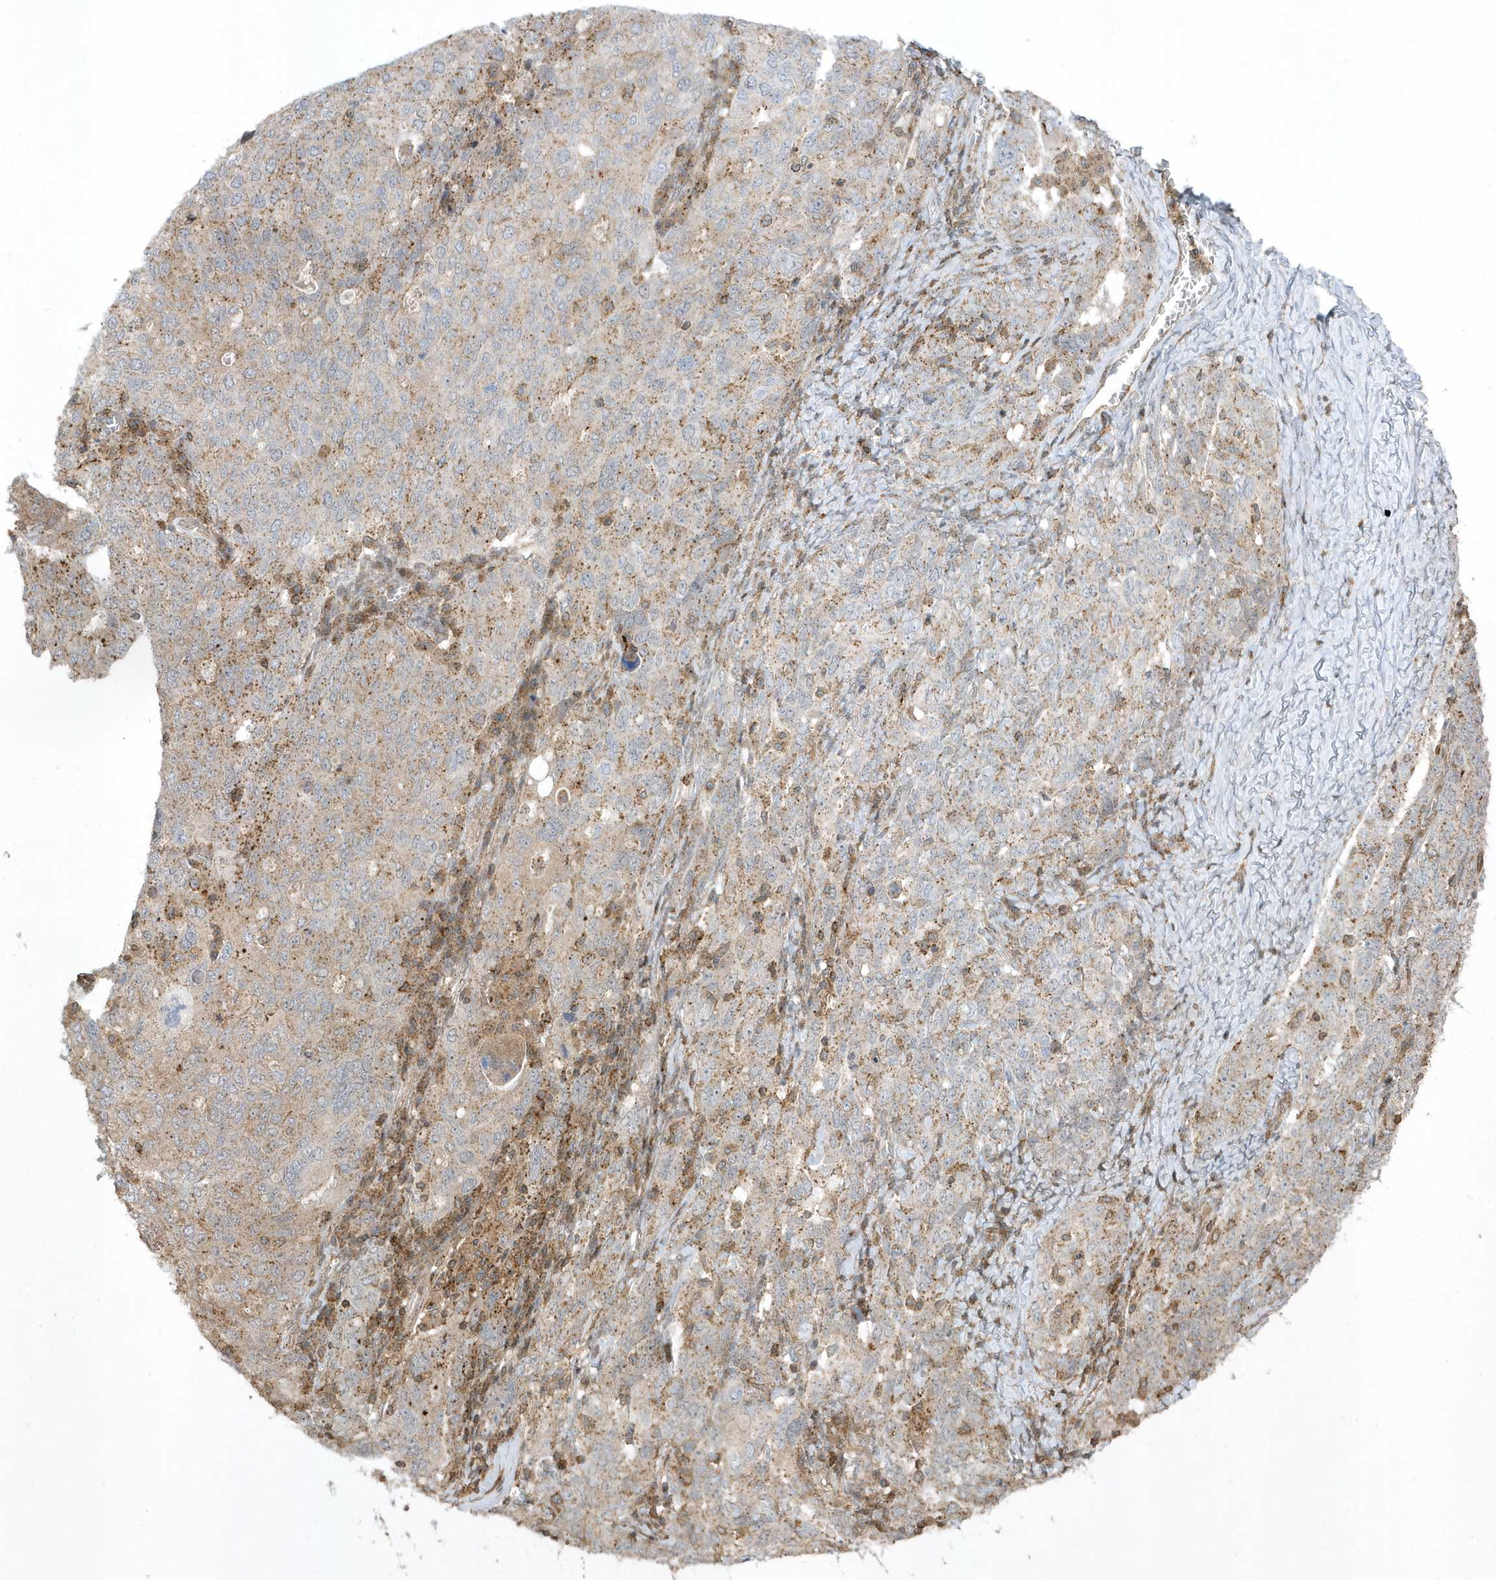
{"staining": {"intensity": "moderate", "quantity": "25%-75%", "location": "cytoplasmic/membranous"}, "tissue": "ovarian cancer", "cell_type": "Tumor cells", "image_type": "cancer", "snomed": [{"axis": "morphology", "description": "Carcinoma, endometroid"}, {"axis": "topography", "description": "Ovary"}], "caption": "Tumor cells display medium levels of moderate cytoplasmic/membranous expression in about 25%-75% of cells in ovarian endometroid carcinoma.", "gene": "STAMBP", "patient": {"sex": "female", "age": 62}}